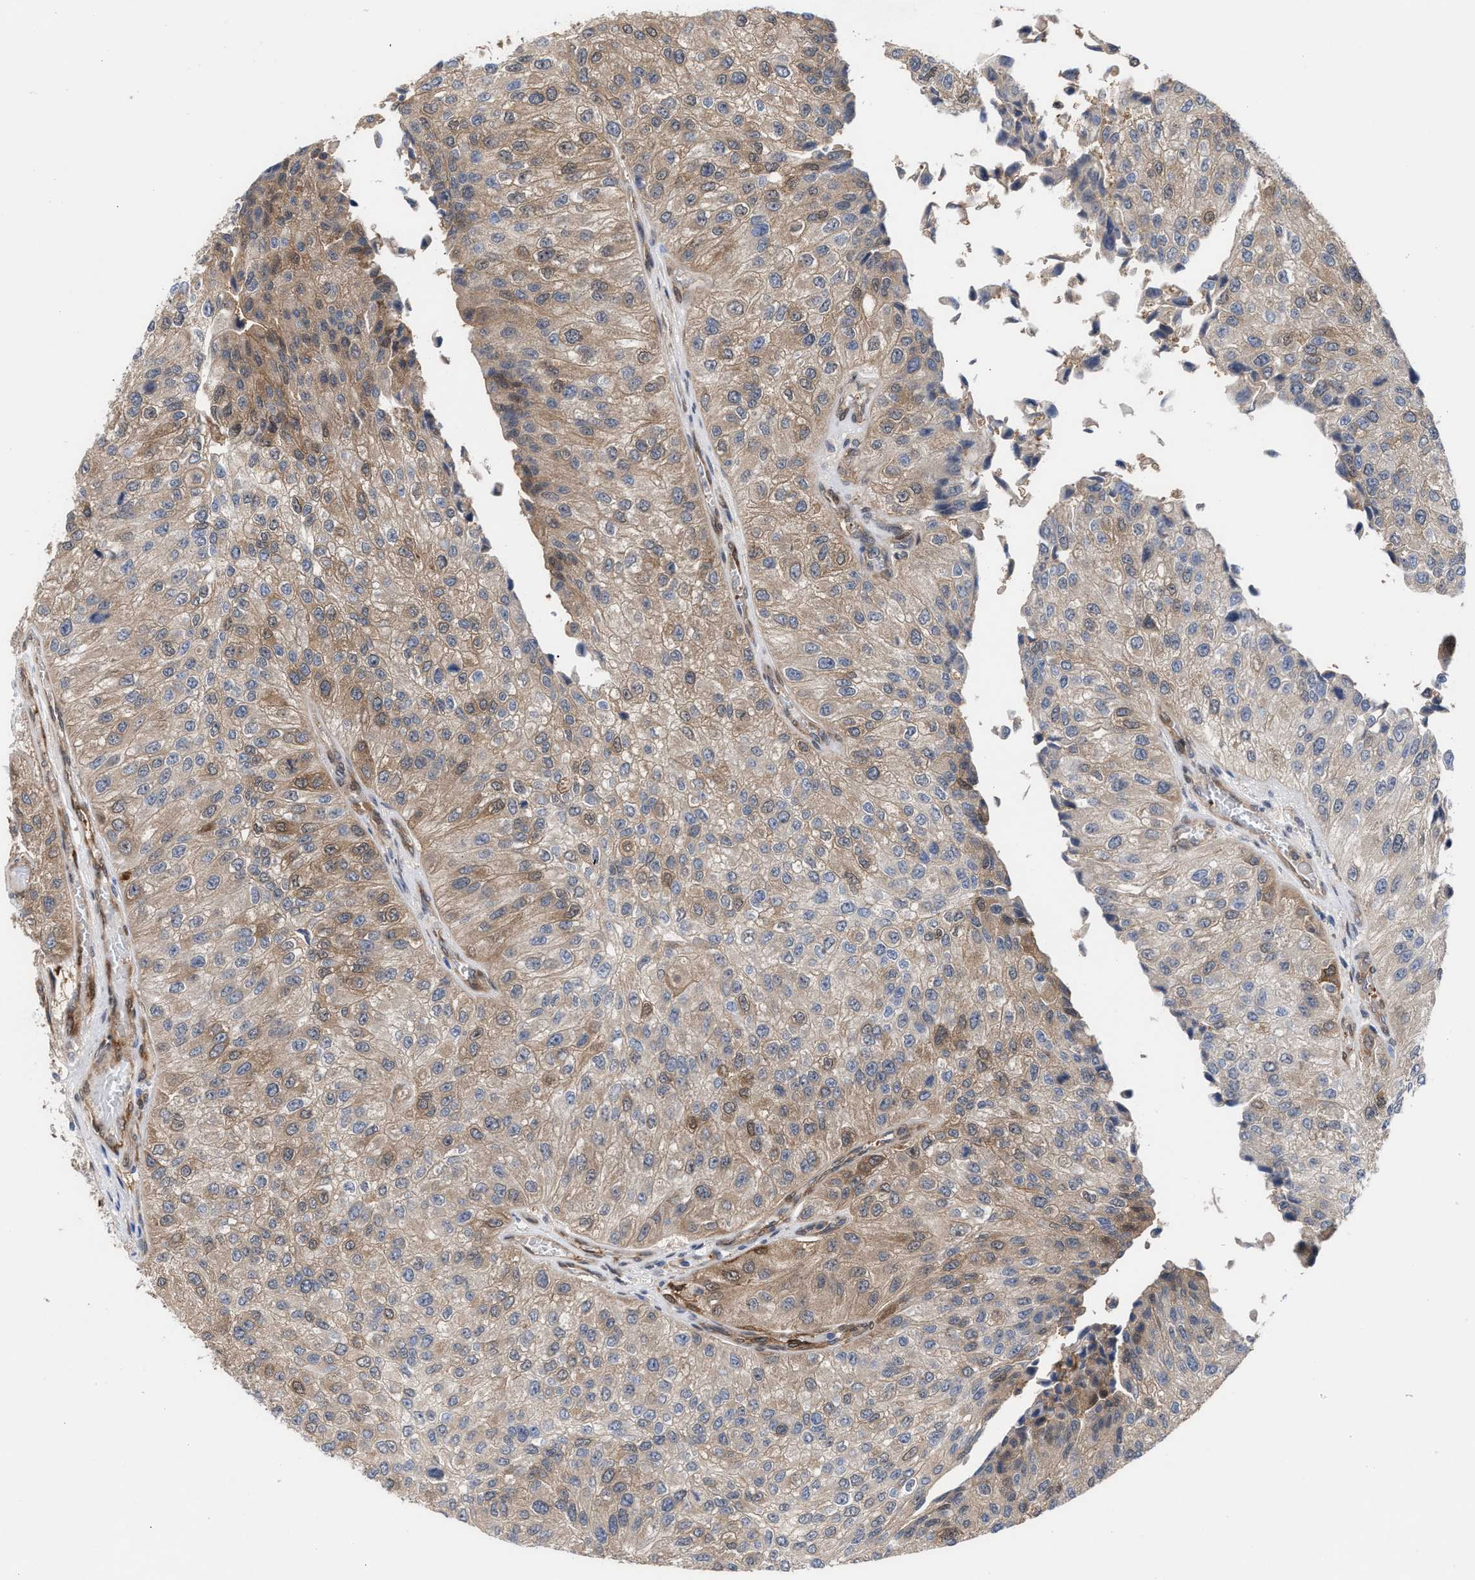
{"staining": {"intensity": "weak", "quantity": ">75%", "location": "cytoplasmic/membranous"}, "tissue": "urothelial cancer", "cell_type": "Tumor cells", "image_type": "cancer", "snomed": [{"axis": "morphology", "description": "Urothelial carcinoma, High grade"}, {"axis": "topography", "description": "Kidney"}, {"axis": "topography", "description": "Urinary bladder"}], "caption": "A micrograph showing weak cytoplasmic/membranous positivity in about >75% of tumor cells in urothelial cancer, as visualized by brown immunohistochemical staining.", "gene": "TP53I3", "patient": {"sex": "male", "age": 77}}